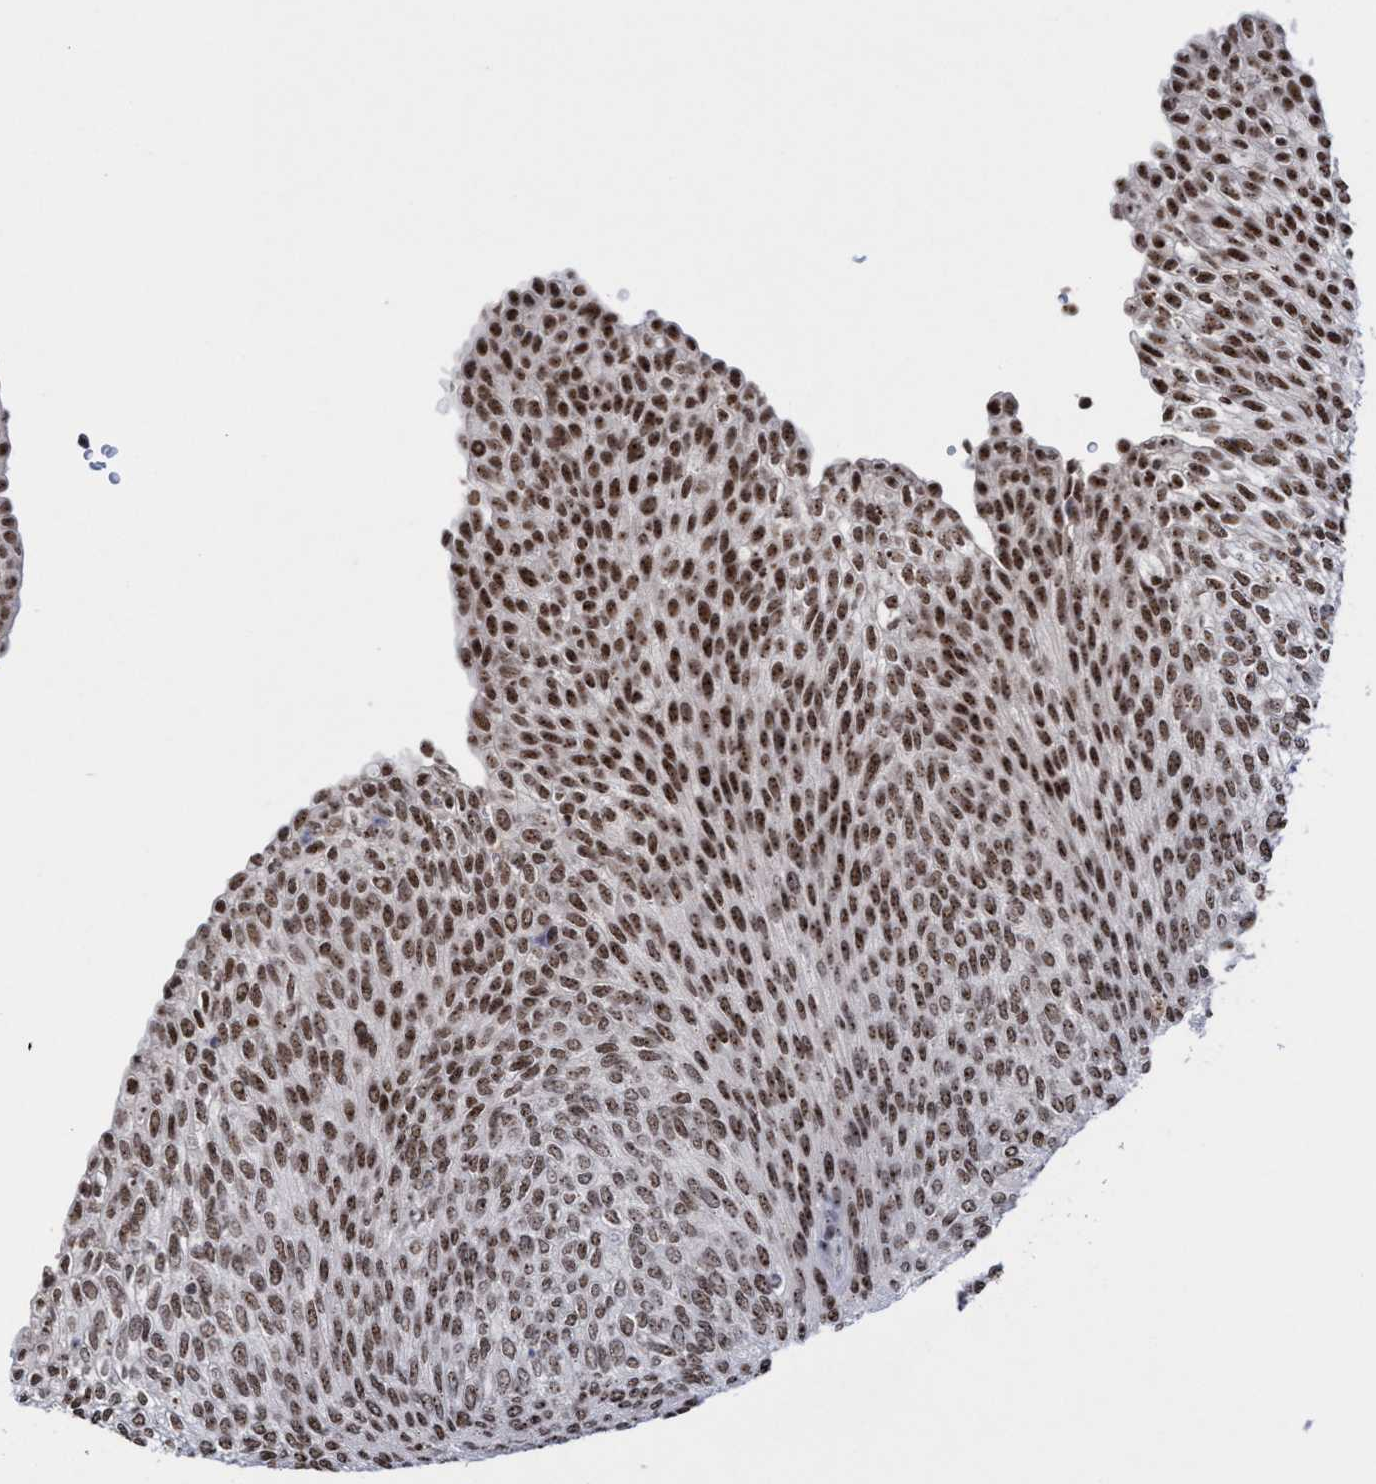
{"staining": {"intensity": "strong", "quantity": "25%-75%", "location": "nuclear"}, "tissue": "urothelial cancer", "cell_type": "Tumor cells", "image_type": "cancer", "snomed": [{"axis": "morphology", "description": "Urothelial carcinoma, Low grade"}, {"axis": "topography", "description": "Urinary bladder"}], "caption": "High-magnification brightfield microscopy of urothelial carcinoma (low-grade) stained with DAB (3,3'-diaminobenzidine) (brown) and counterstained with hematoxylin (blue). tumor cells exhibit strong nuclear staining is present in about25%-75% of cells.", "gene": "EFCAB10", "patient": {"sex": "female", "age": 79}}